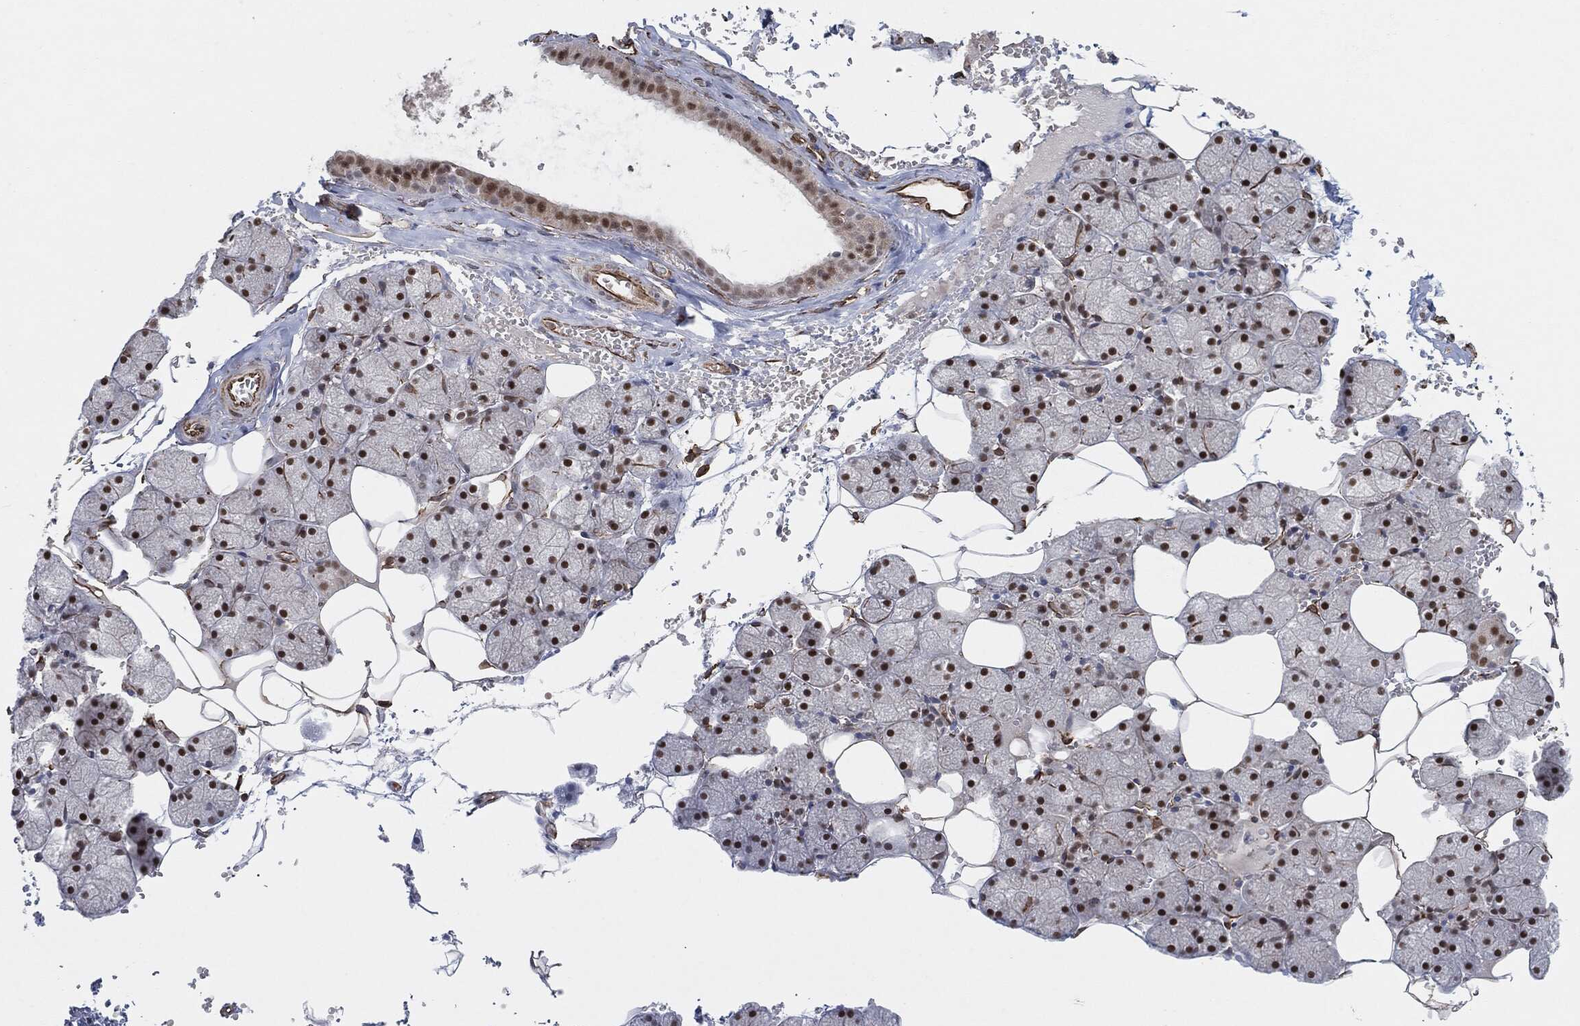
{"staining": {"intensity": "strong", "quantity": "25%-75%", "location": "nuclear"}, "tissue": "salivary gland", "cell_type": "Glandular cells", "image_type": "normal", "snomed": [{"axis": "morphology", "description": "Normal tissue, NOS"}, {"axis": "topography", "description": "Salivary gland"}], "caption": "Immunohistochemistry (IHC) photomicrograph of benign salivary gland: human salivary gland stained using IHC exhibits high levels of strong protein expression localized specifically in the nuclear of glandular cells, appearing as a nuclear brown color.", "gene": "TP53RK", "patient": {"sex": "male", "age": 38}}